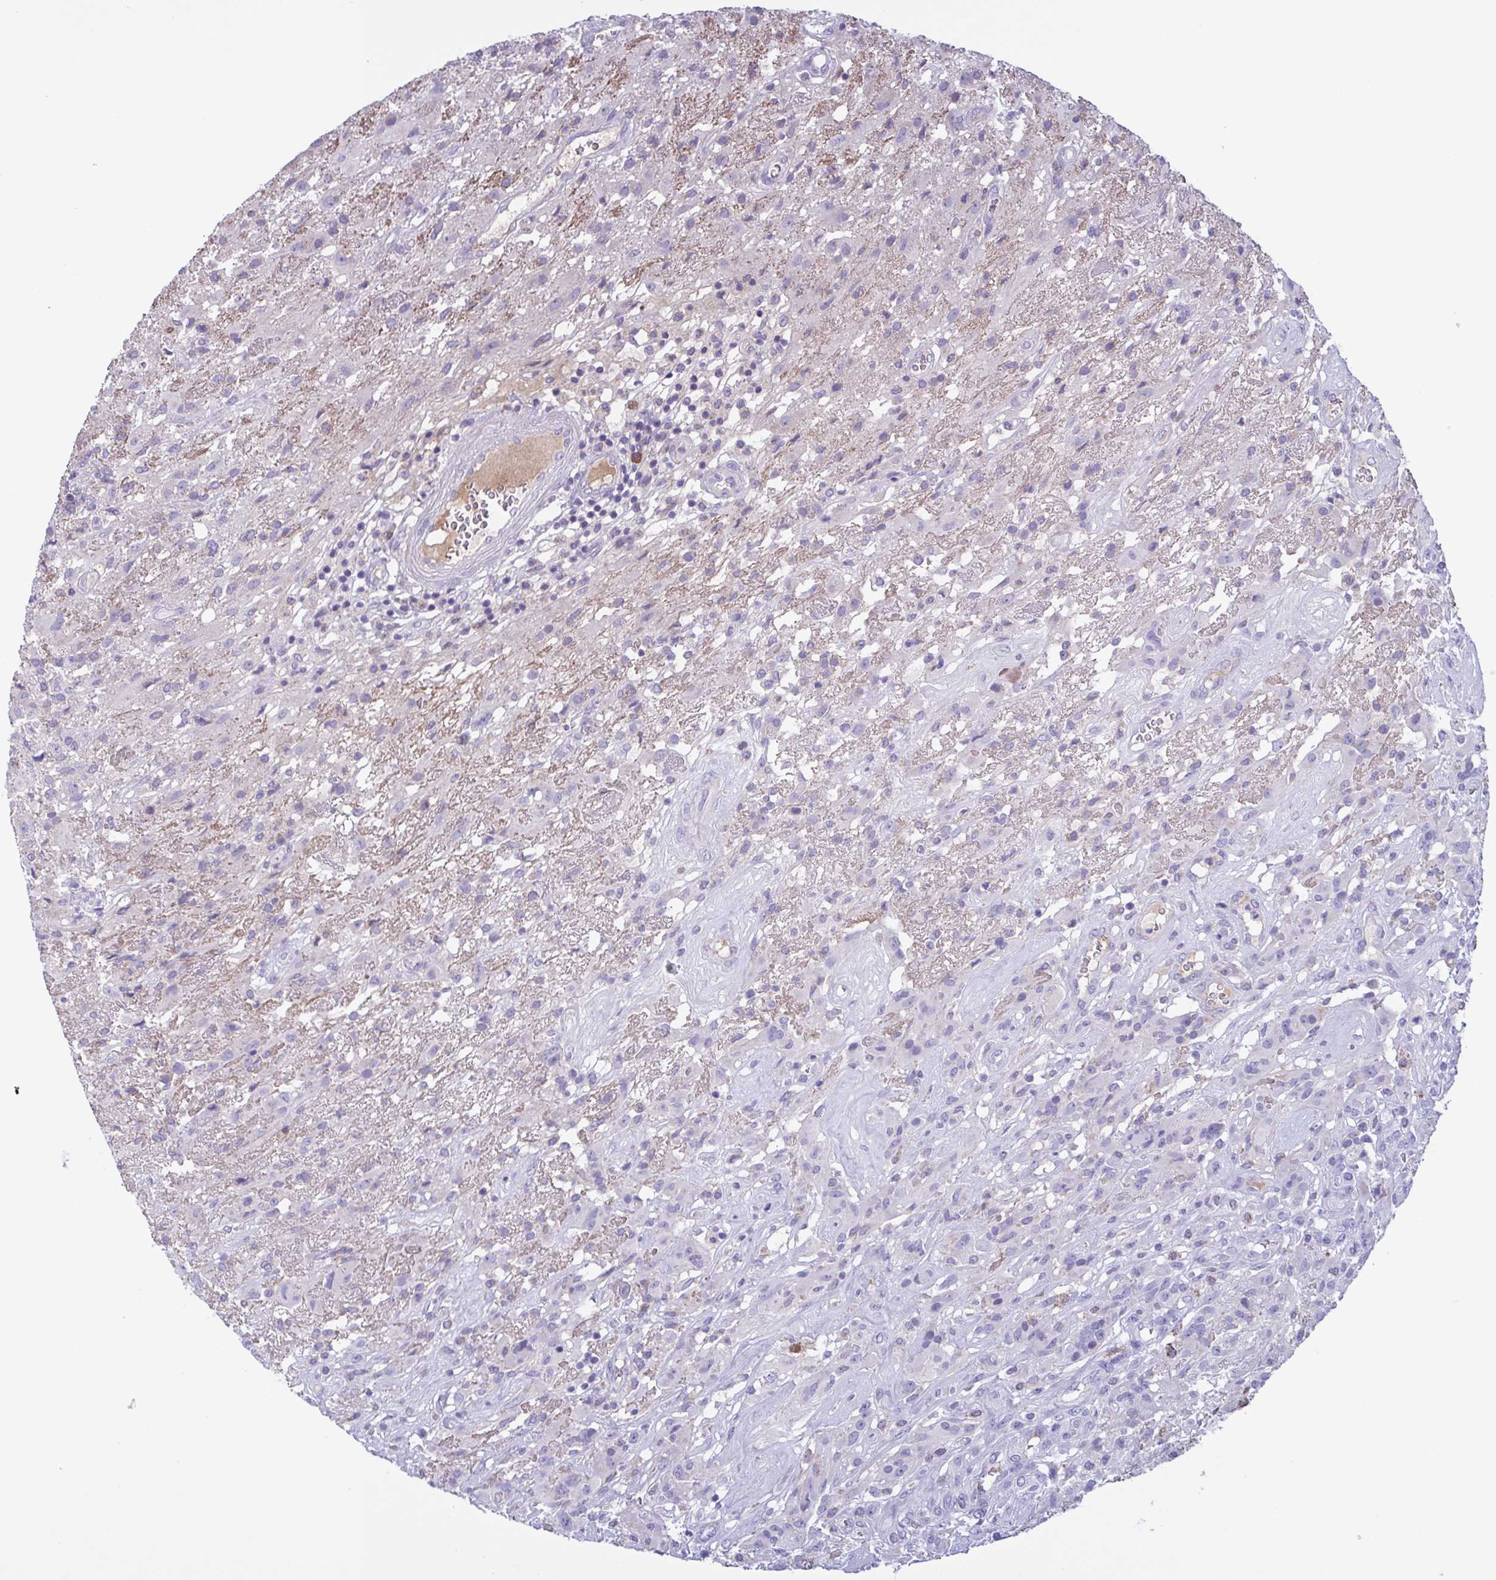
{"staining": {"intensity": "negative", "quantity": "none", "location": "none"}, "tissue": "glioma", "cell_type": "Tumor cells", "image_type": "cancer", "snomed": [{"axis": "morphology", "description": "Glioma, malignant, High grade"}, {"axis": "topography", "description": "Brain"}], "caption": "A photomicrograph of malignant glioma (high-grade) stained for a protein exhibits no brown staining in tumor cells.", "gene": "F13B", "patient": {"sex": "male", "age": 46}}